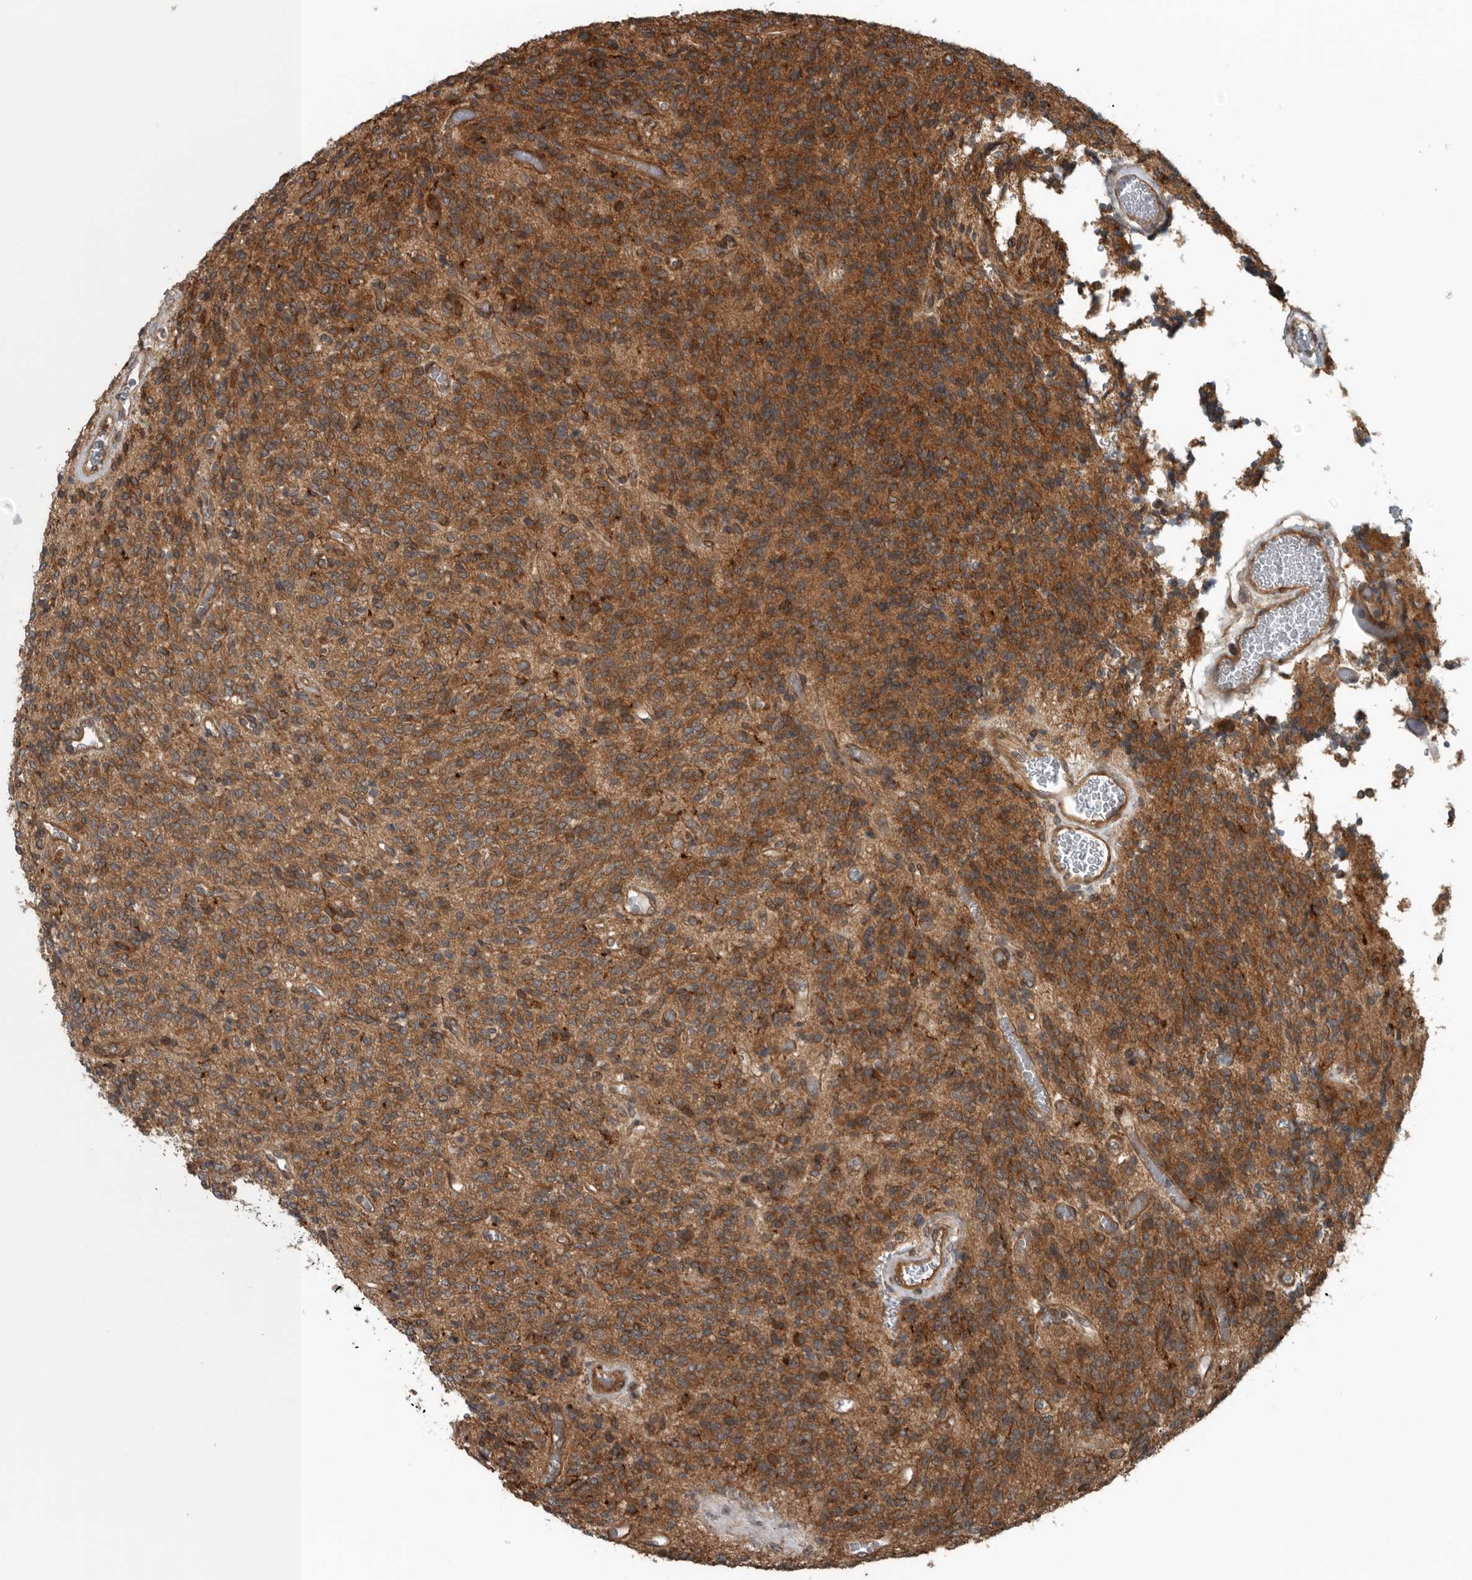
{"staining": {"intensity": "strong", "quantity": ">75%", "location": "cytoplasmic/membranous"}, "tissue": "glioma", "cell_type": "Tumor cells", "image_type": "cancer", "snomed": [{"axis": "morphology", "description": "Glioma, malignant, High grade"}, {"axis": "topography", "description": "Brain"}], "caption": "The histopathology image exhibits staining of glioma, revealing strong cytoplasmic/membranous protein staining (brown color) within tumor cells.", "gene": "AMFR", "patient": {"sex": "male", "age": 34}}